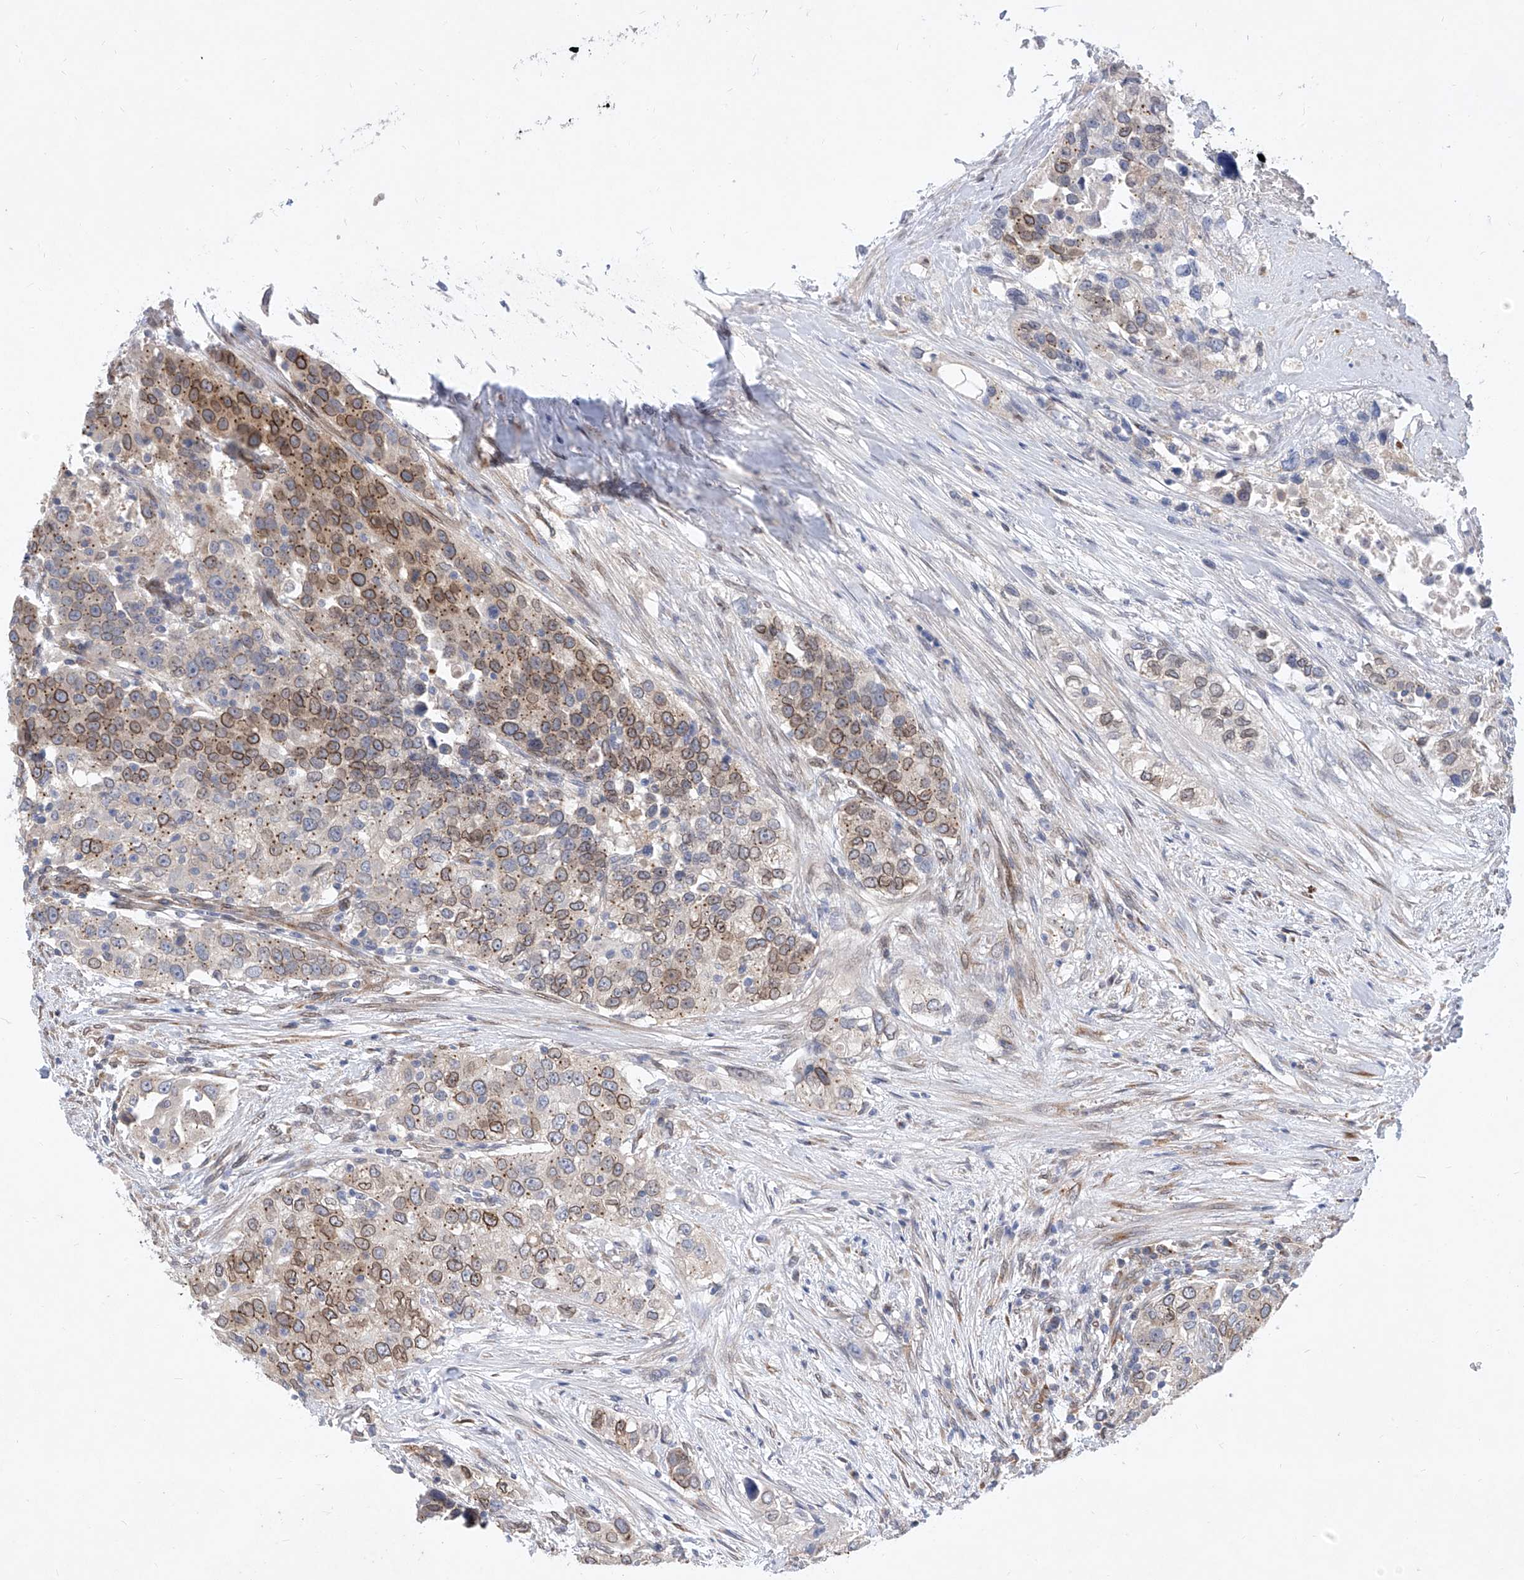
{"staining": {"intensity": "moderate", "quantity": "<25%", "location": "cytoplasmic/membranous,nuclear"}, "tissue": "urothelial cancer", "cell_type": "Tumor cells", "image_type": "cancer", "snomed": [{"axis": "morphology", "description": "Urothelial carcinoma, High grade"}, {"axis": "topography", "description": "Urinary bladder"}], "caption": "Immunohistochemical staining of human high-grade urothelial carcinoma reveals low levels of moderate cytoplasmic/membranous and nuclear expression in approximately <25% of tumor cells.", "gene": "MX2", "patient": {"sex": "female", "age": 80}}